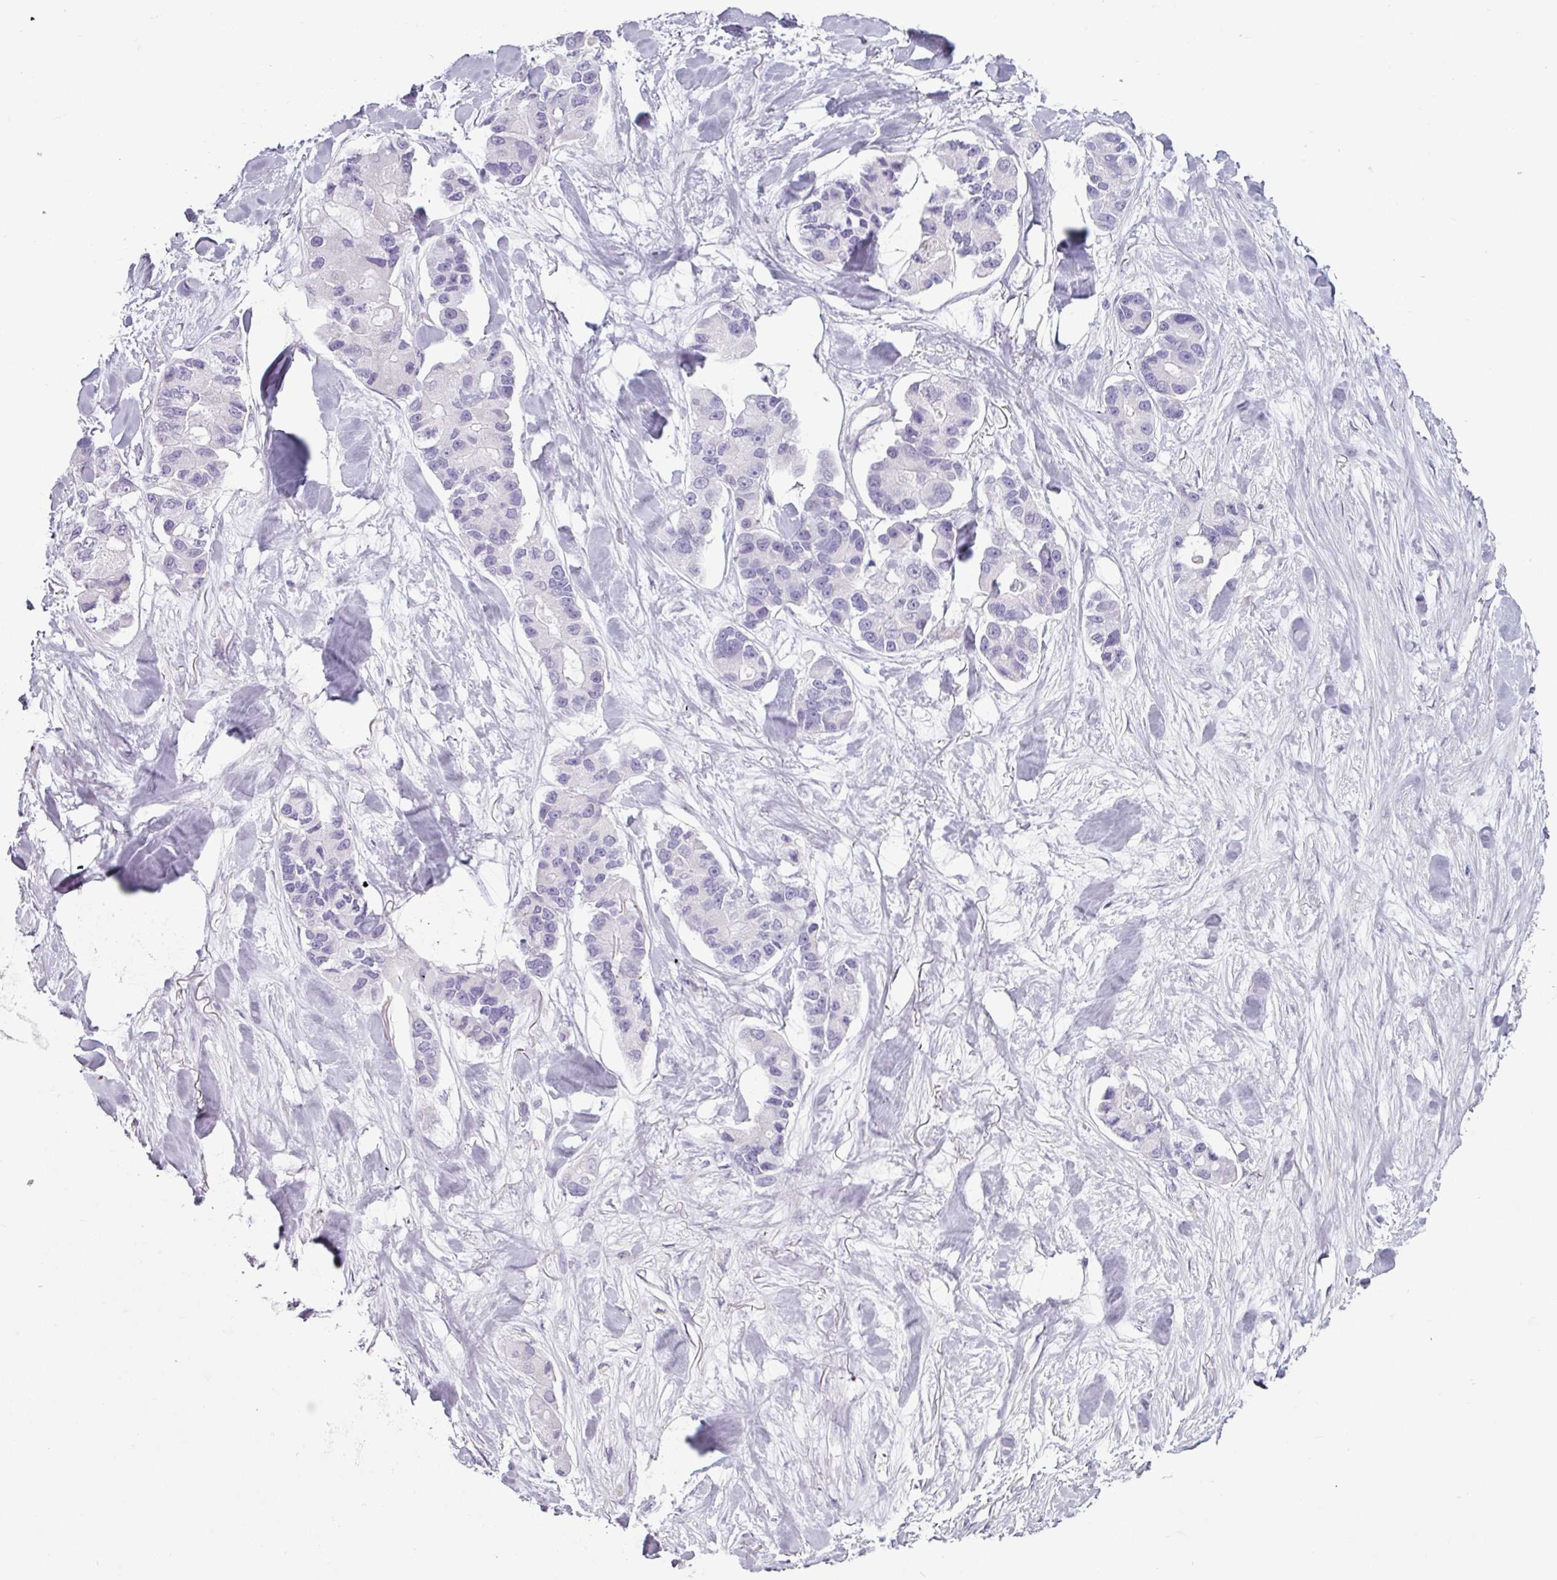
{"staining": {"intensity": "negative", "quantity": "none", "location": "none"}, "tissue": "lung cancer", "cell_type": "Tumor cells", "image_type": "cancer", "snomed": [{"axis": "morphology", "description": "Adenocarcinoma, NOS"}, {"axis": "topography", "description": "Lung"}], "caption": "The immunohistochemistry (IHC) micrograph has no significant expression in tumor cells of lung cancer tissue.", "gene": "CLCA1", "patient": {"sex": "female", "age": 54}}